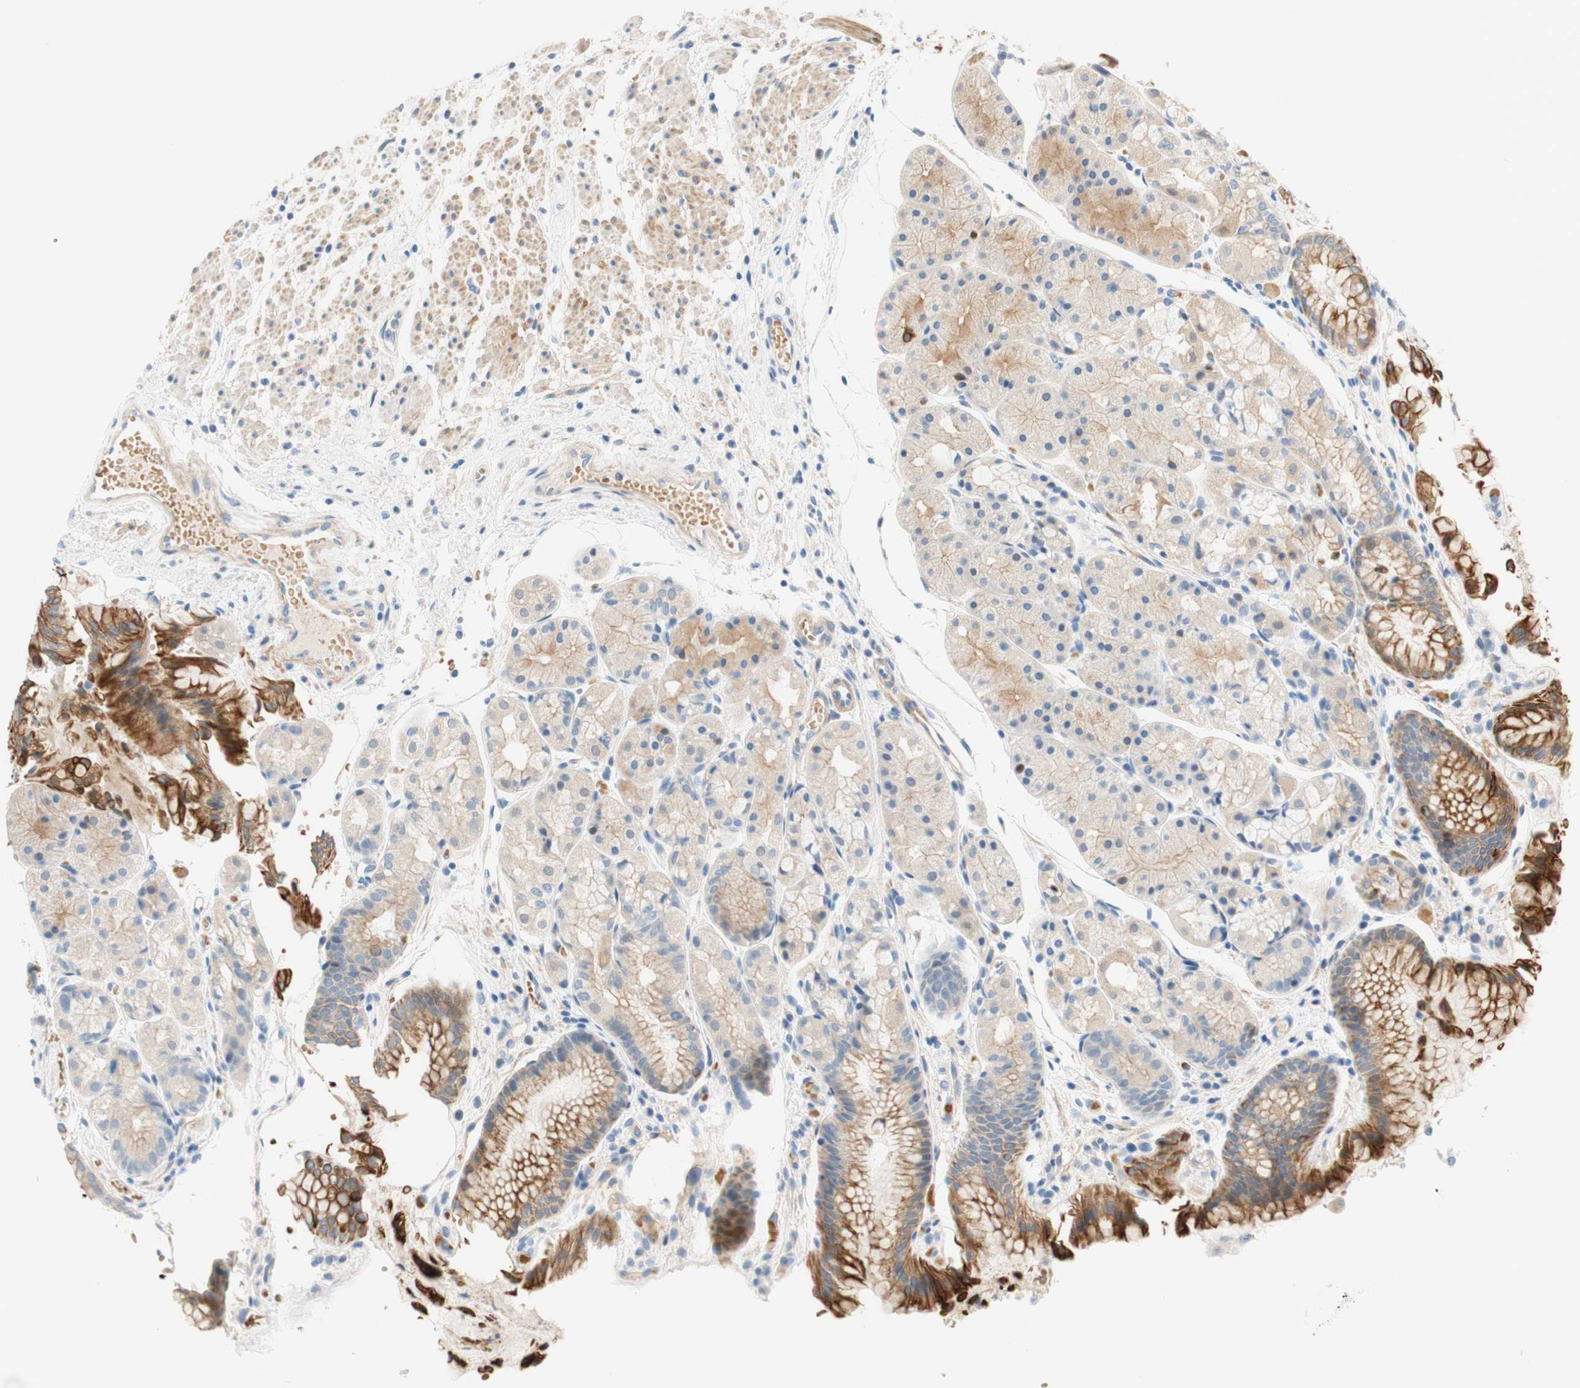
{"staining": {"intensity": "moderate", "quantity": "25%-75%", "location": "cytoplasmic/membranous"}, "tissue": "stomach", "cell_type": "Glandular cells", "image_type": "normal", "snomed": [{"axis": "morphology", "description": "Normal tissue, NOS"}, {"axis": "topography", "description": "Stomach, upper"}], "caption": "Immunohistochemistry (DAB (3,3'-diaminobenzidine)) staining of normal stomach shows moderate cytoplasmic/membranous protein staining in approximately 25%-75% of glandular cells.", "gene": "ENTREP2", "patient": {"sex": "male", "age": 72}}